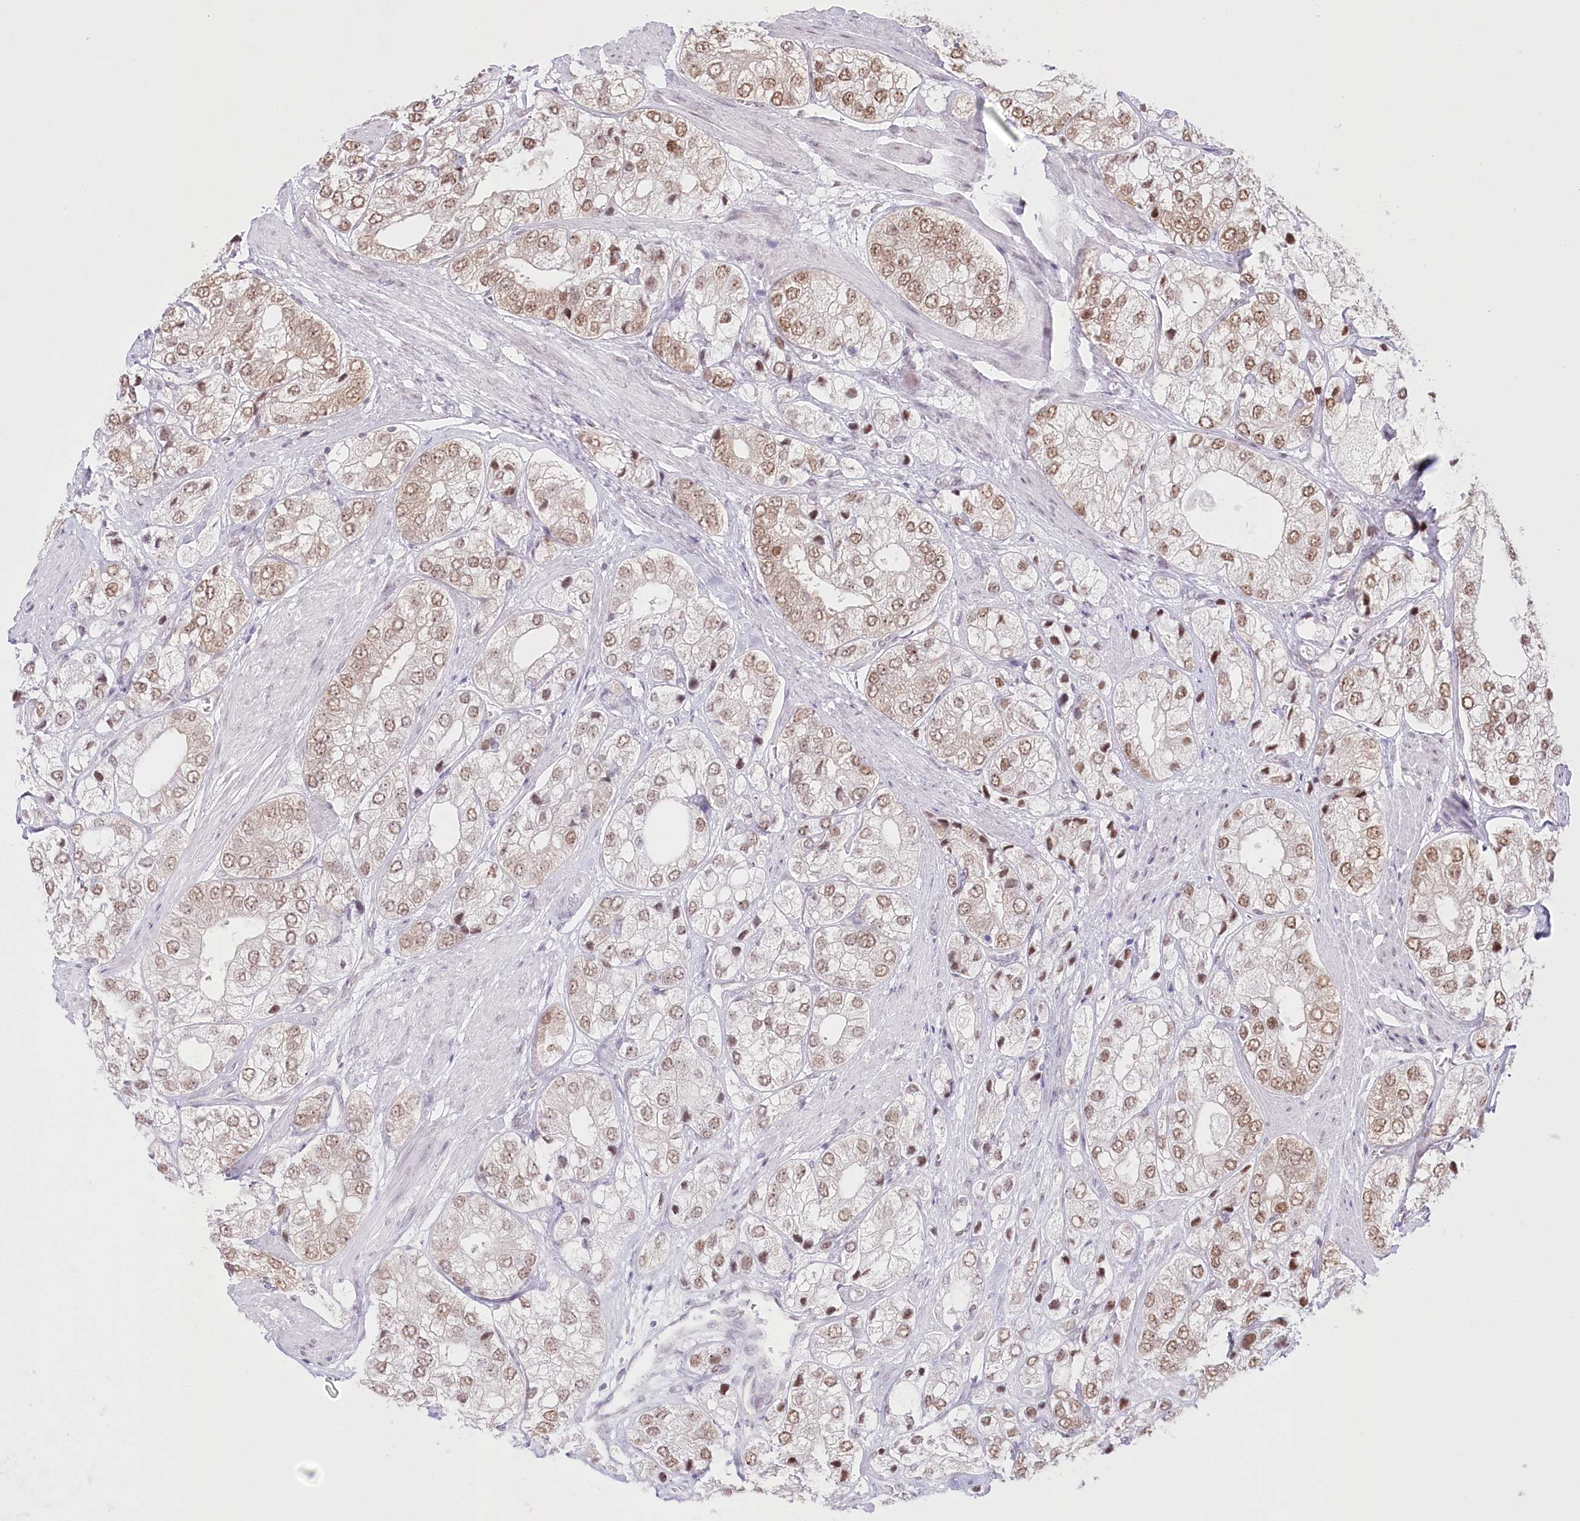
{"staining": {"intensity": "moderate", "quantity": "25%-75%", "location": "nuclear"}, "tissue": "prostate cancer", "cell_type": "Tumor cells", "image_type": "cancer", "snomed": [{"axis": "morphology", "description": "Adenocarcinoma, High grade"}, {"axis": "topography", "description": "Prostate"}], "caption": "Immunohistochemical staining of prostate cancer (high-grade adenocarcinoma) shows medium levels of moderate nuclear staining in about 25%-75% of tumor cells.", "gene": "PYURF", "patient": {"sex": "male", "age": 50}}